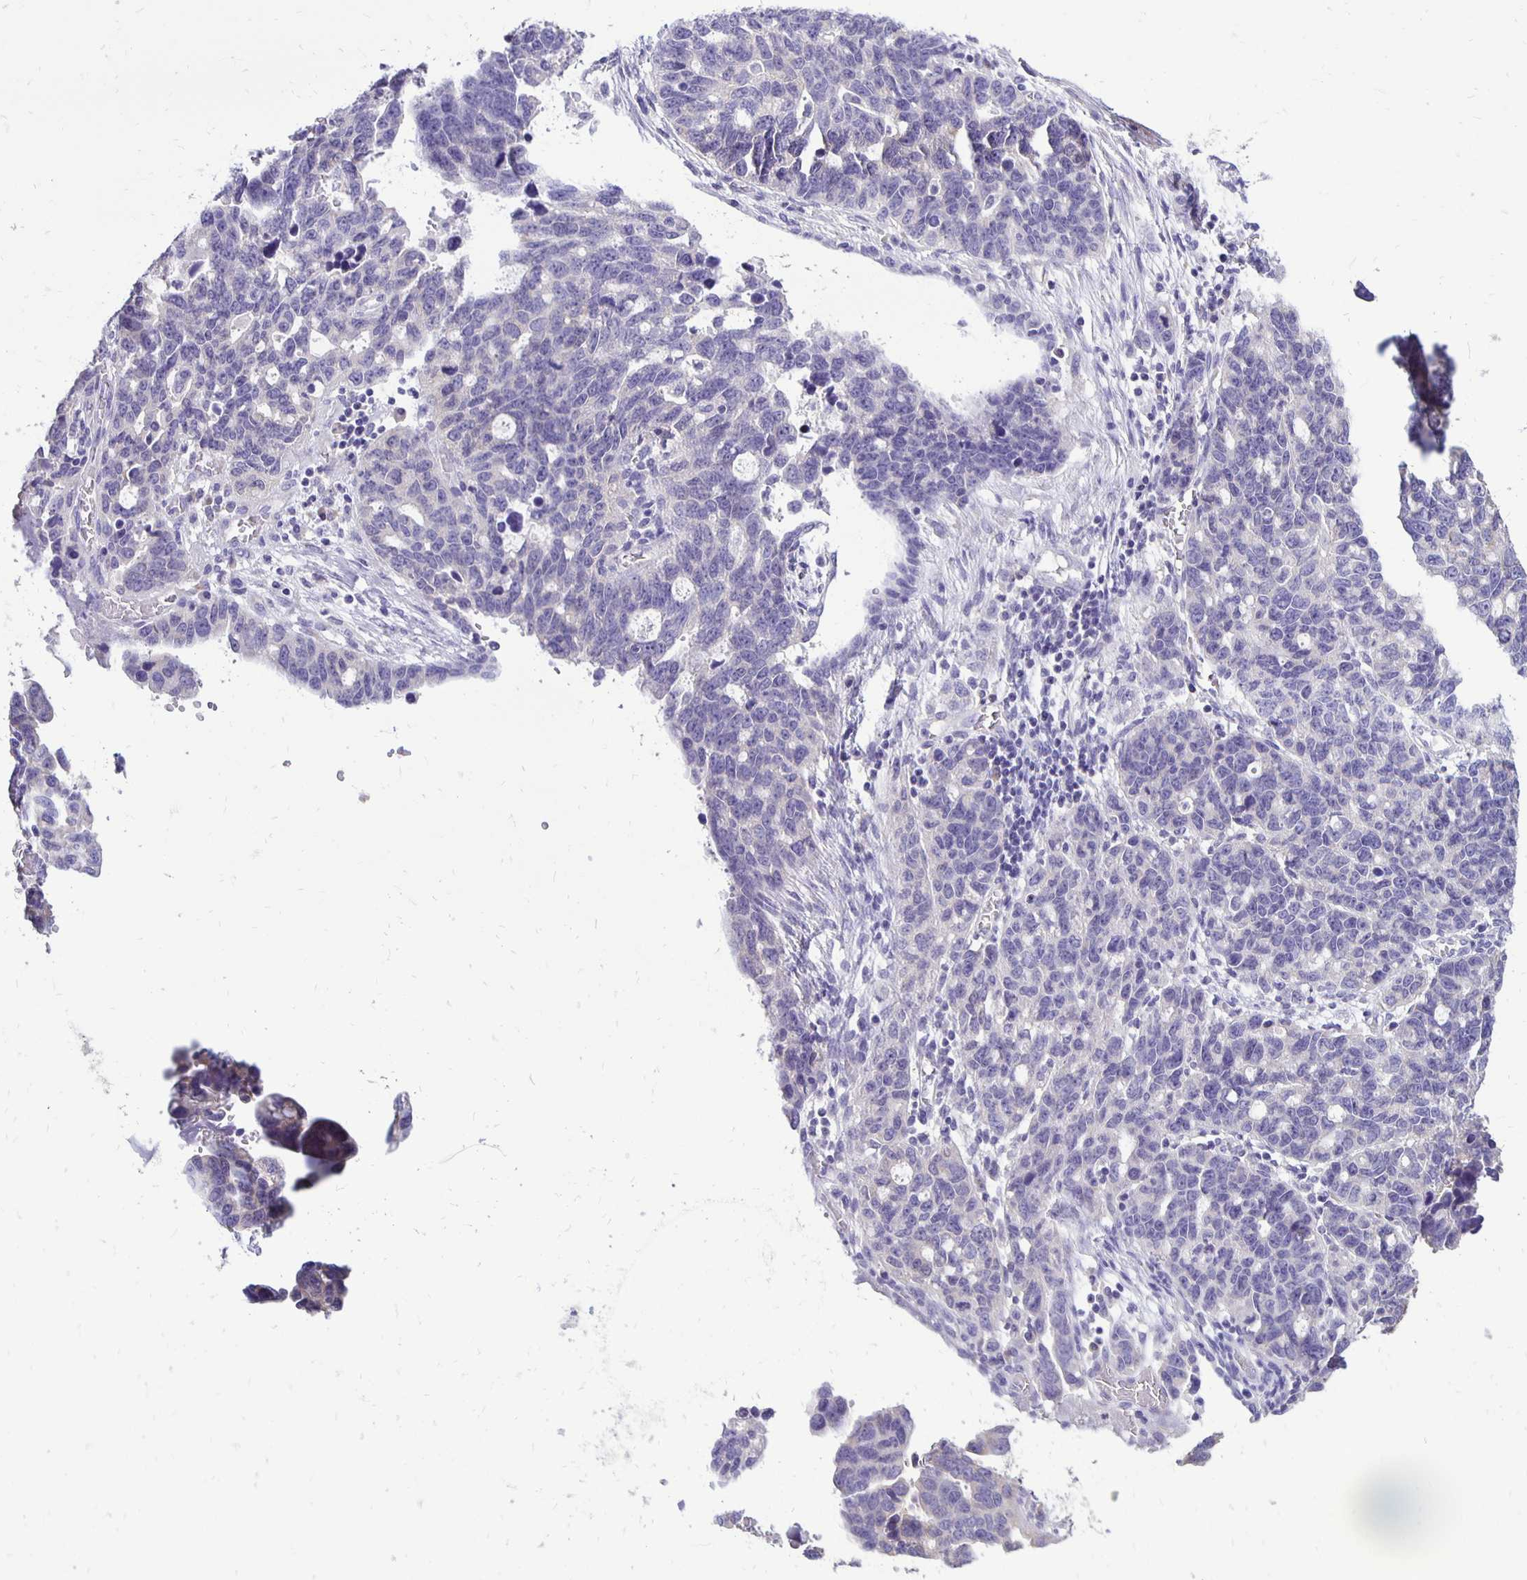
{"staining": {"intensity": "negative", "quantity": "none", "location": "none"}, "tissue": "ovarian cancer", "cell_type": "Tumor cells", "image_type": "cancer", "snomed": [{"axis": "morphology", "description": "Cystadenocarcinoma, serous, NOS"}, {"axis": "topography", "description": "Ovary"}], "caption": "DAB immunohistochemical staining of human ovarian cancer exhibits no significant staining in tumor cells.", "gene": "ANKRD45", "patient": {"sex": "female", "age": 69}}